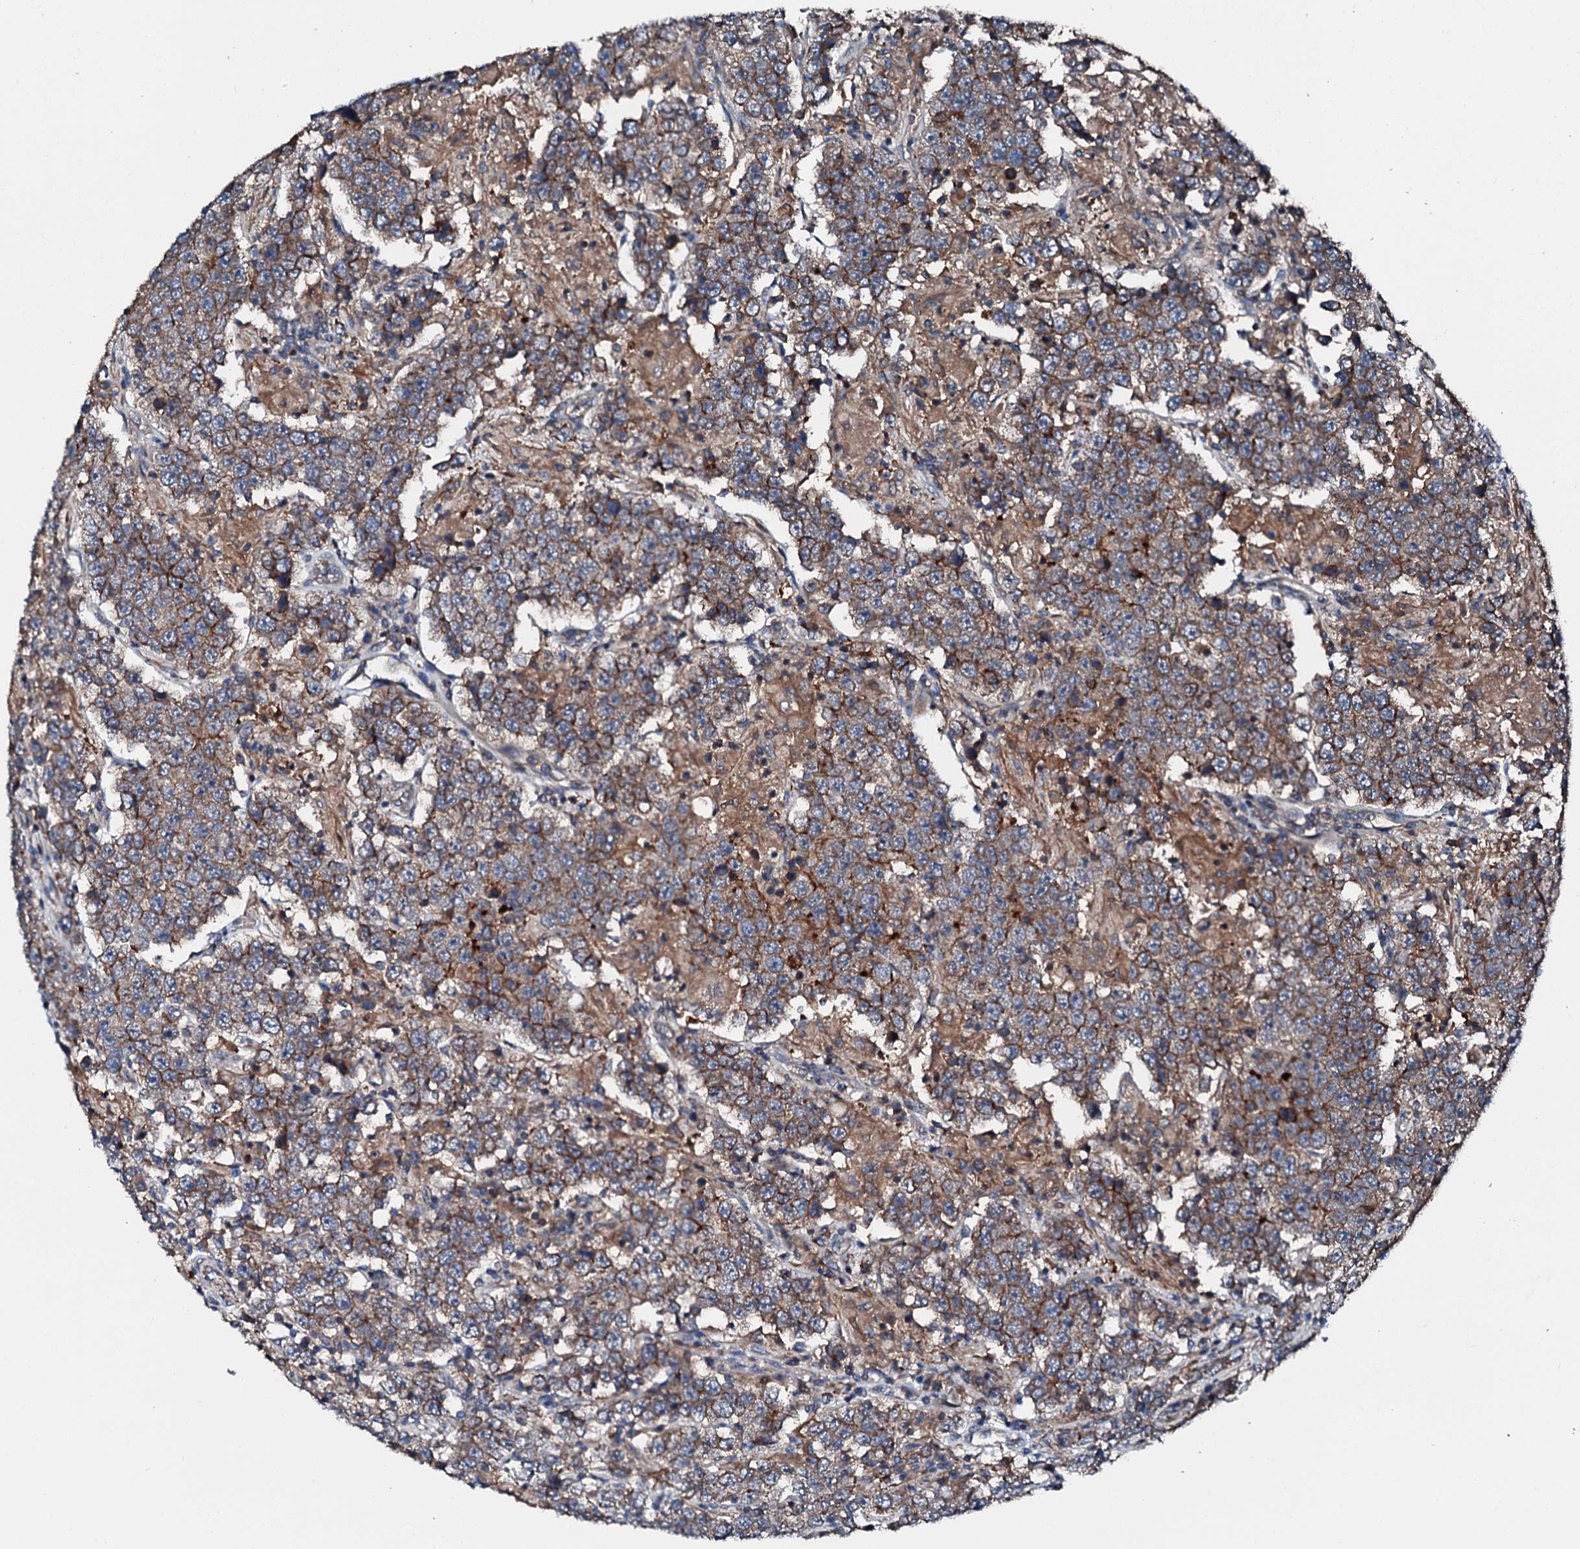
{"staining": {"intensity": "moderate", "quantity": ">75%", "location": "cytoplasmic/membranous"}, "tissue": "testis cancer", "cell_type": "Tumor cells", "image_type": "cancer", "snomed": [{"axis": "morphology", "description": "Normal tissue, NOS"}, {"axis": "morphology", "description": "Urothelial carcinoma, High grade"}, {"axis": "morphology", "description": "Seminoma, NOS"}, {"axis": "morphology", "description": "Carcinoma, Embryonal, NOS"}, {"axis": "topography", "description": "Urinary bladder"}, {"axis": "topography", "description": "Testis"}], "caption": "Testis cancer stained with a brown dye displays moderate cytoplasmic/membranous positive staining in approximately >75% of tumor cells.", "gene": "FGD4", "patient": {"sex": "male", "age": 41}}